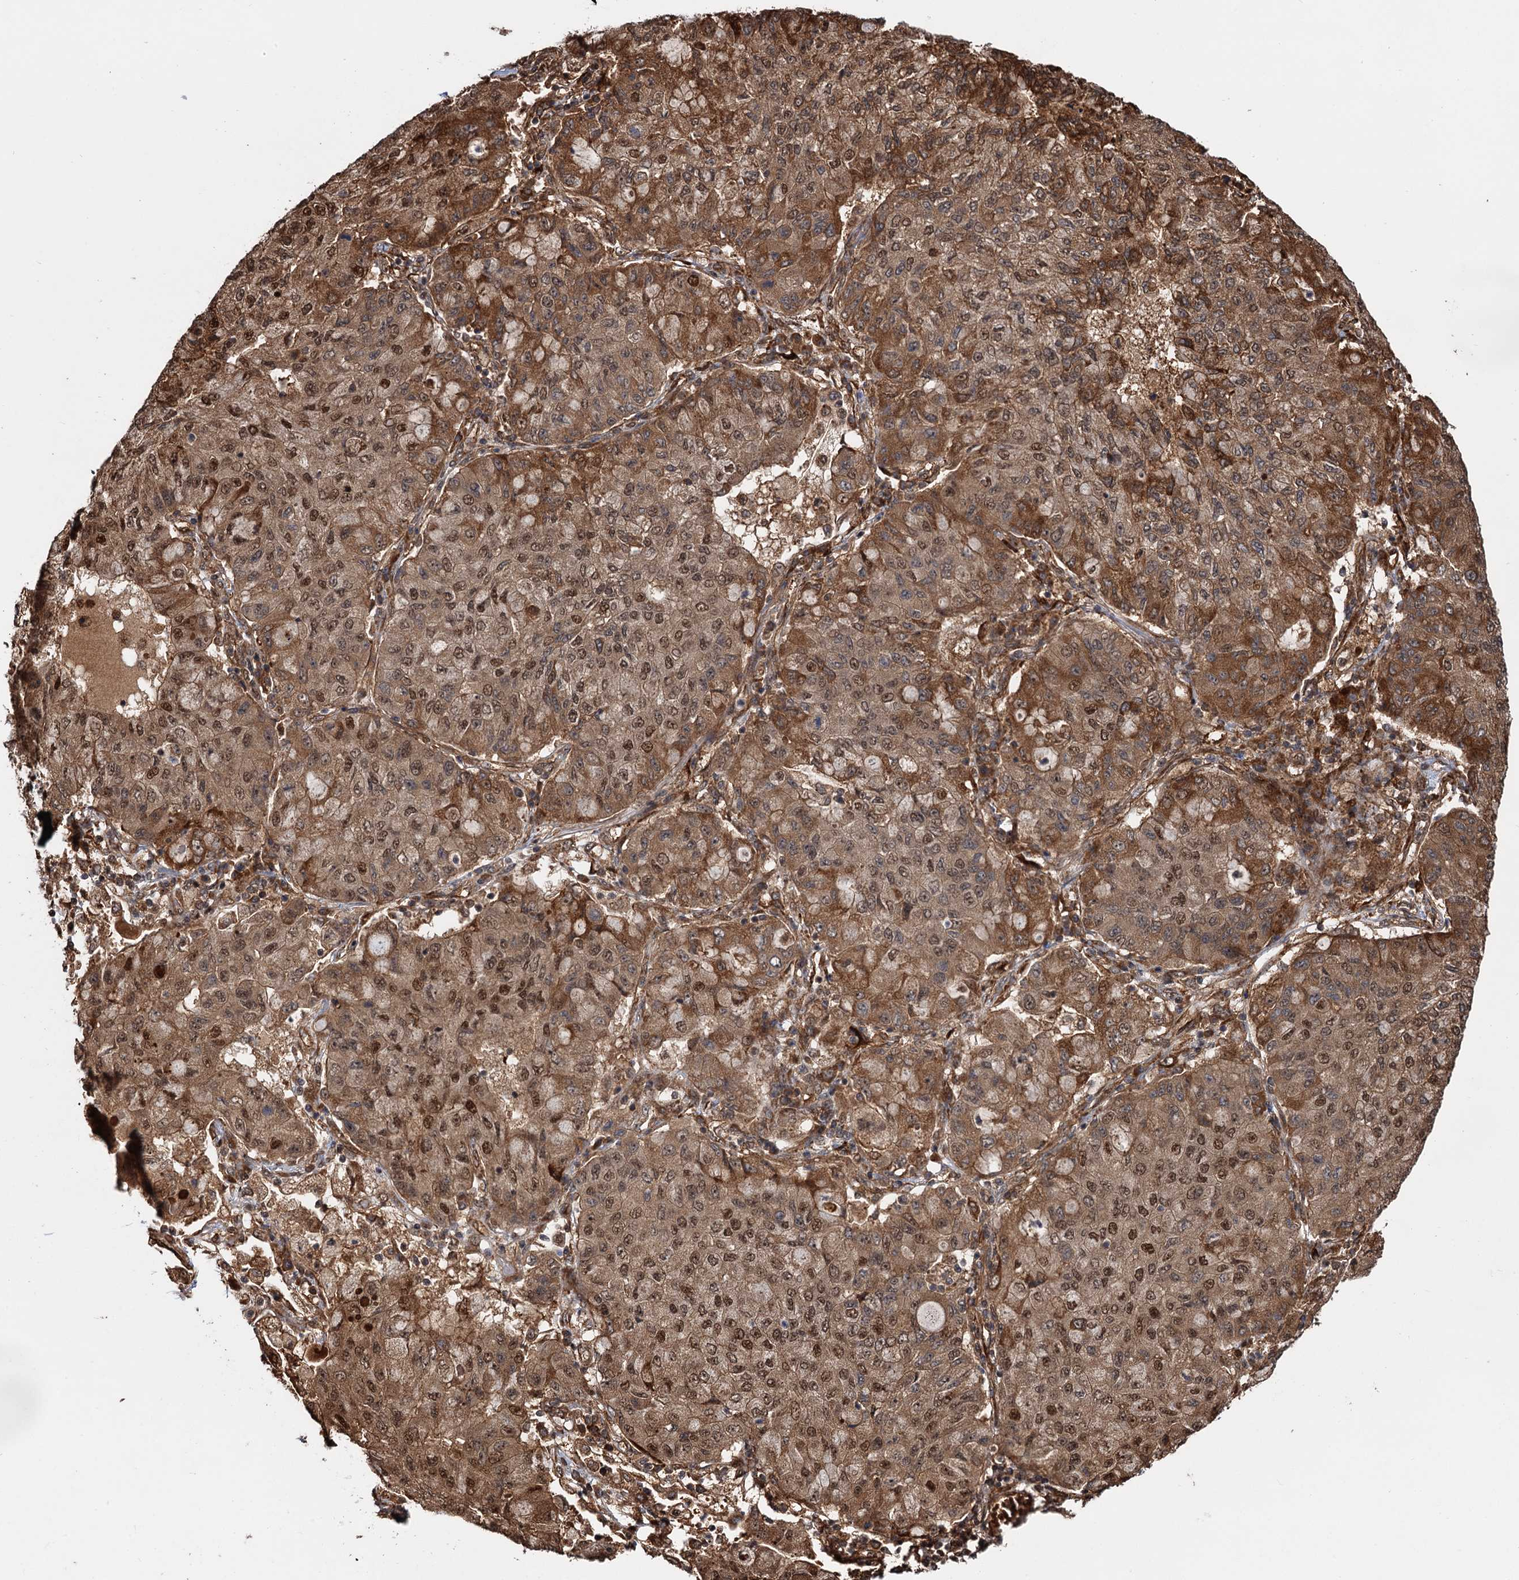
{"staining": {"intensity": "moderate", "quantity": ">75%", "location": "cytoplasmic/membranous,nuclear"}, "tissue": "lung cancer", "cell_type": "Tumor cells", "image_type": "cancer", "snomed": [{"axis": "morphology", "description": "Squamous cell carcinoma, NOS"}, {"axis": "topography", "description": "Lung"}], "caption": "Protein expression analysis of human lung cancer (squamous cell carcinoma) reveals moderate cytoplasmic/membranous and nuclear expression in approximately >75% of tumor cells.", "gene": "SNRNP25", "patient": {"sex": "male", "age": 74}}